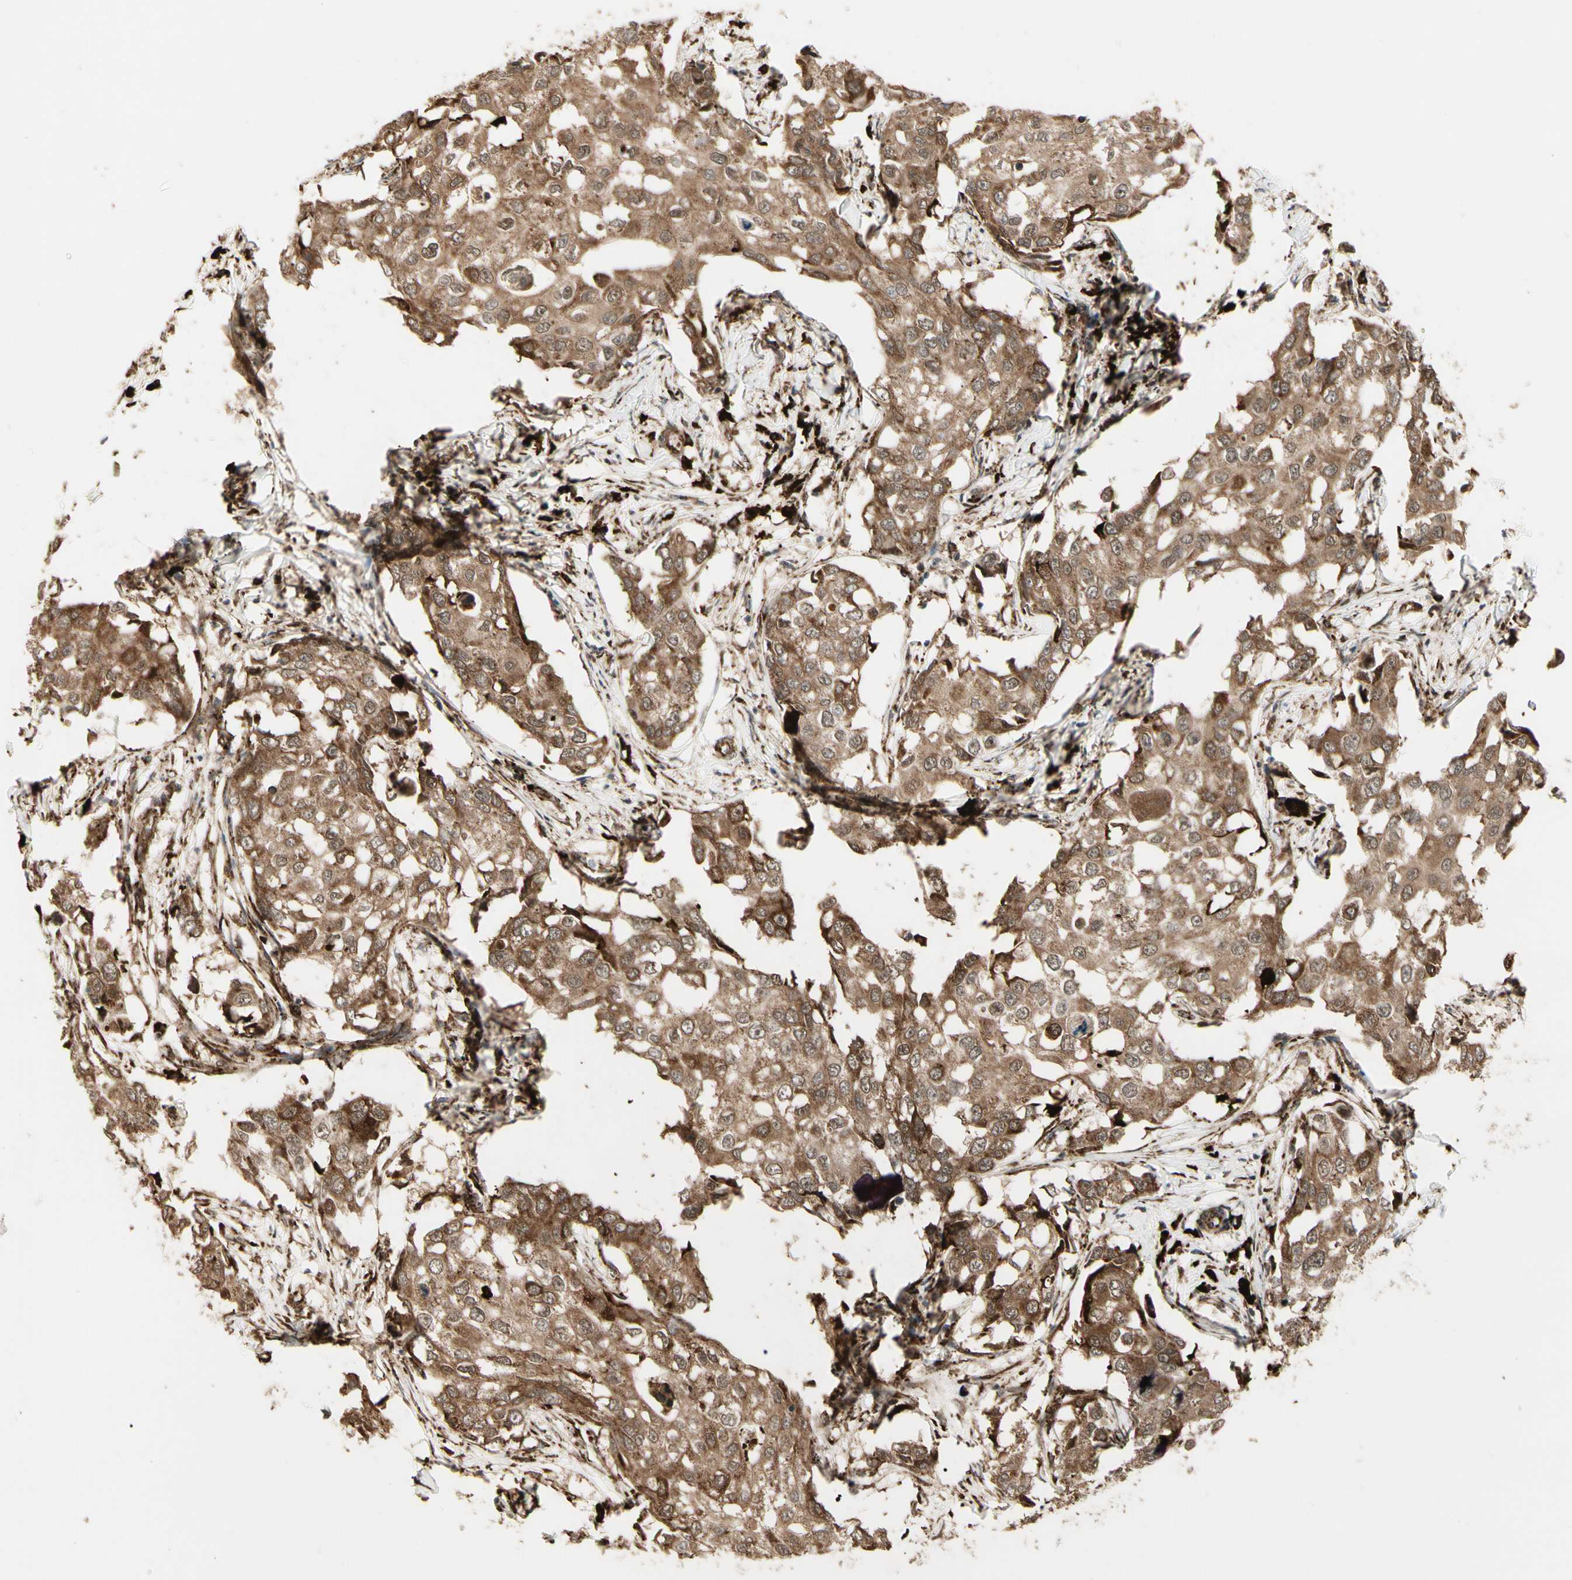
{"staining": {"intensity": "moderate", "quantity": ">75%", "location": "cytoplasmic/membranous,nuclear"}, "tissue": "breast cancer", "cell_type": "Tumor cells", "image_type": "cancer", "snomed": [{"axis": "morphology", "description": "Duct carcinoma"}, {"axis": "topography", "description": "Breast"}], "caption": "Protein staining demonstrates moderate cytoplasmic/membranous and nuclear positivity in about >75% of tumor cells in breast cancer (intraductal carcinoma).", "gene": "HSP90B1", "patient": {"sex": "female", "age": 27}}